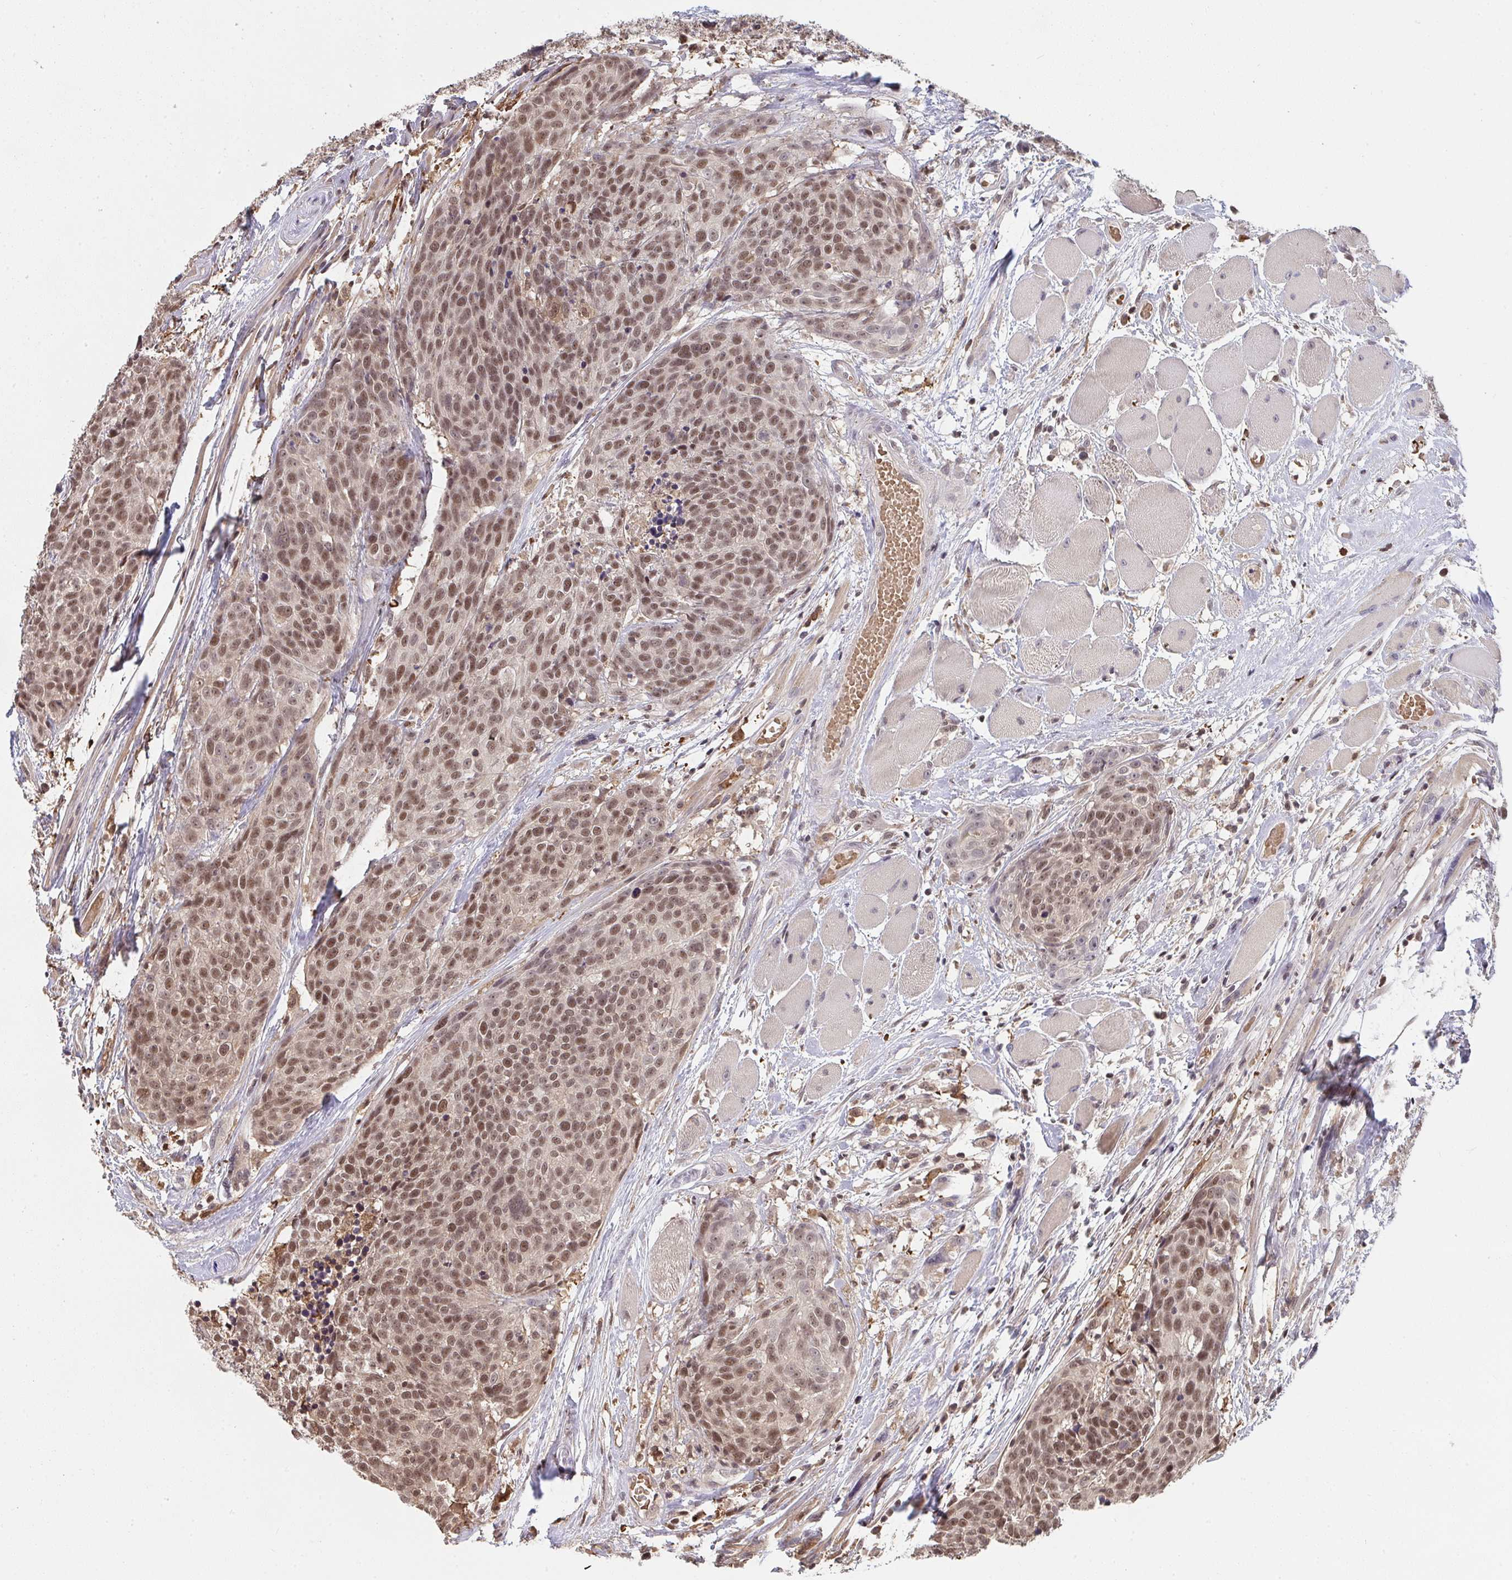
{"staining": {"intensity": "moderate", "quantity": "25%-75%", "location": "nuclear"}, "tissue": "head and neck cancer", "cell_type": "Tumor cells", "image_type": "cancer", "snomed": [{"axis": "morphology", "description": "Squamous cell carcinoma, NOS"}, {"axis": "topography", "description": "Oral tissue"}, {"axis": "topography", "description": "Head-Neck"}], "caption": "Human squamous cell carcinoma (head and neck) stained for a protein (brown) reveals moderate nuclear positive positivity in approximately 25%-75% of tumor cells.", "gene": "SAP30", "patient": {"sex": "male", "age": 64}}